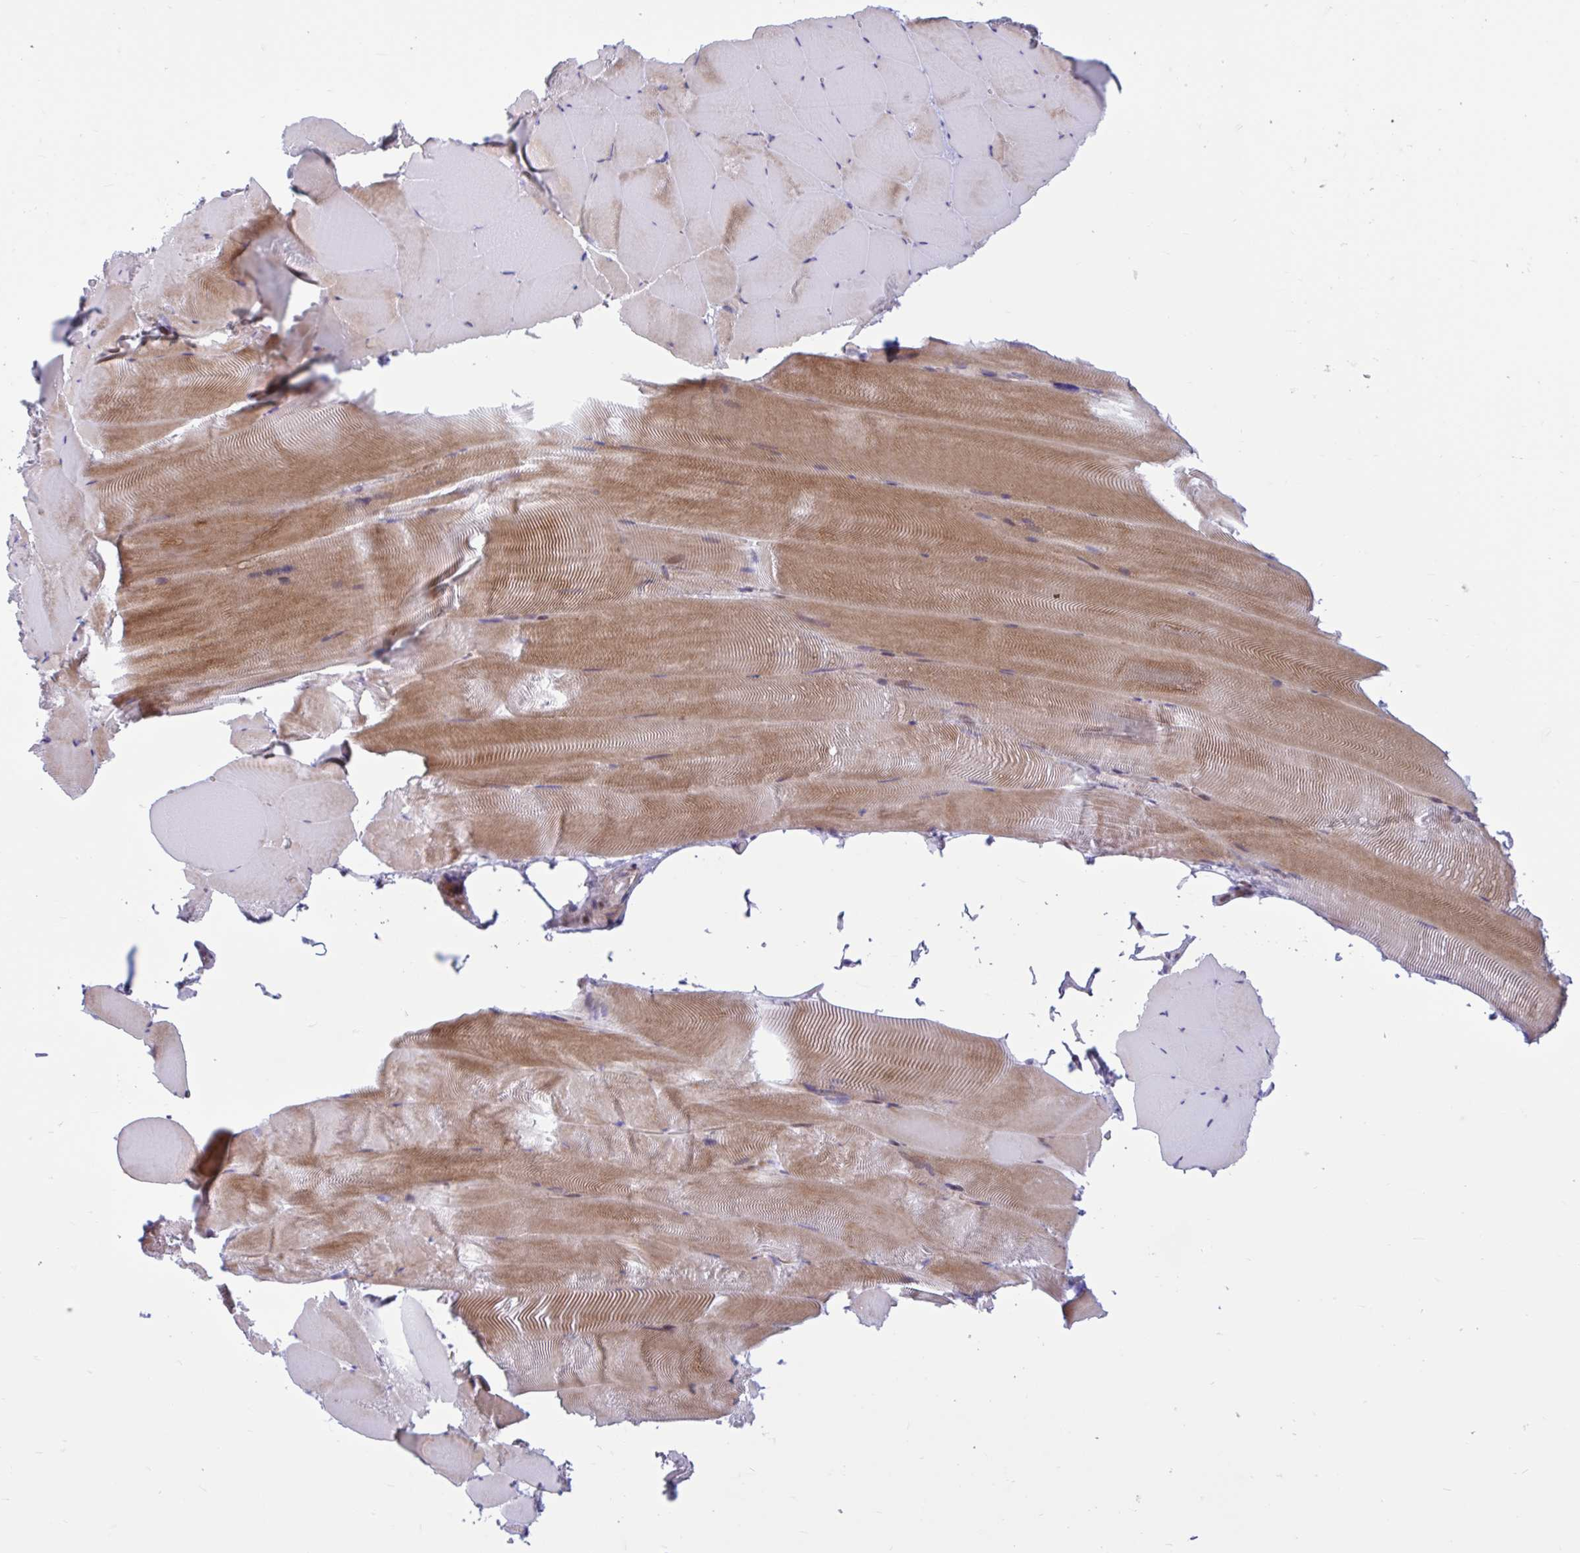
{"staining": {"intensity": "moderate", "quantity": "25%-75%", "location": "cytoplasmic/membranous"}, "tissue": "skeletal muscle", "cell_type": "Myocytes", "image_type": "normal", "snomed": [{"axis": "morphology", "description": "Normal tissue, NOS"}, {"axis": "topography", "description": "Skeletal muscle"}], "caption": "Moderate cytoplasmic/membranous positivity is identified in approximately 25%-75% of myocytes in normal skeletal muscle. Using DAB (brown) and hematoxylin (blue) stains, captured at high magnification using brightfield microscopy.", "gene": "RBL1", "patient": {"sex": "female", "age": 64}}